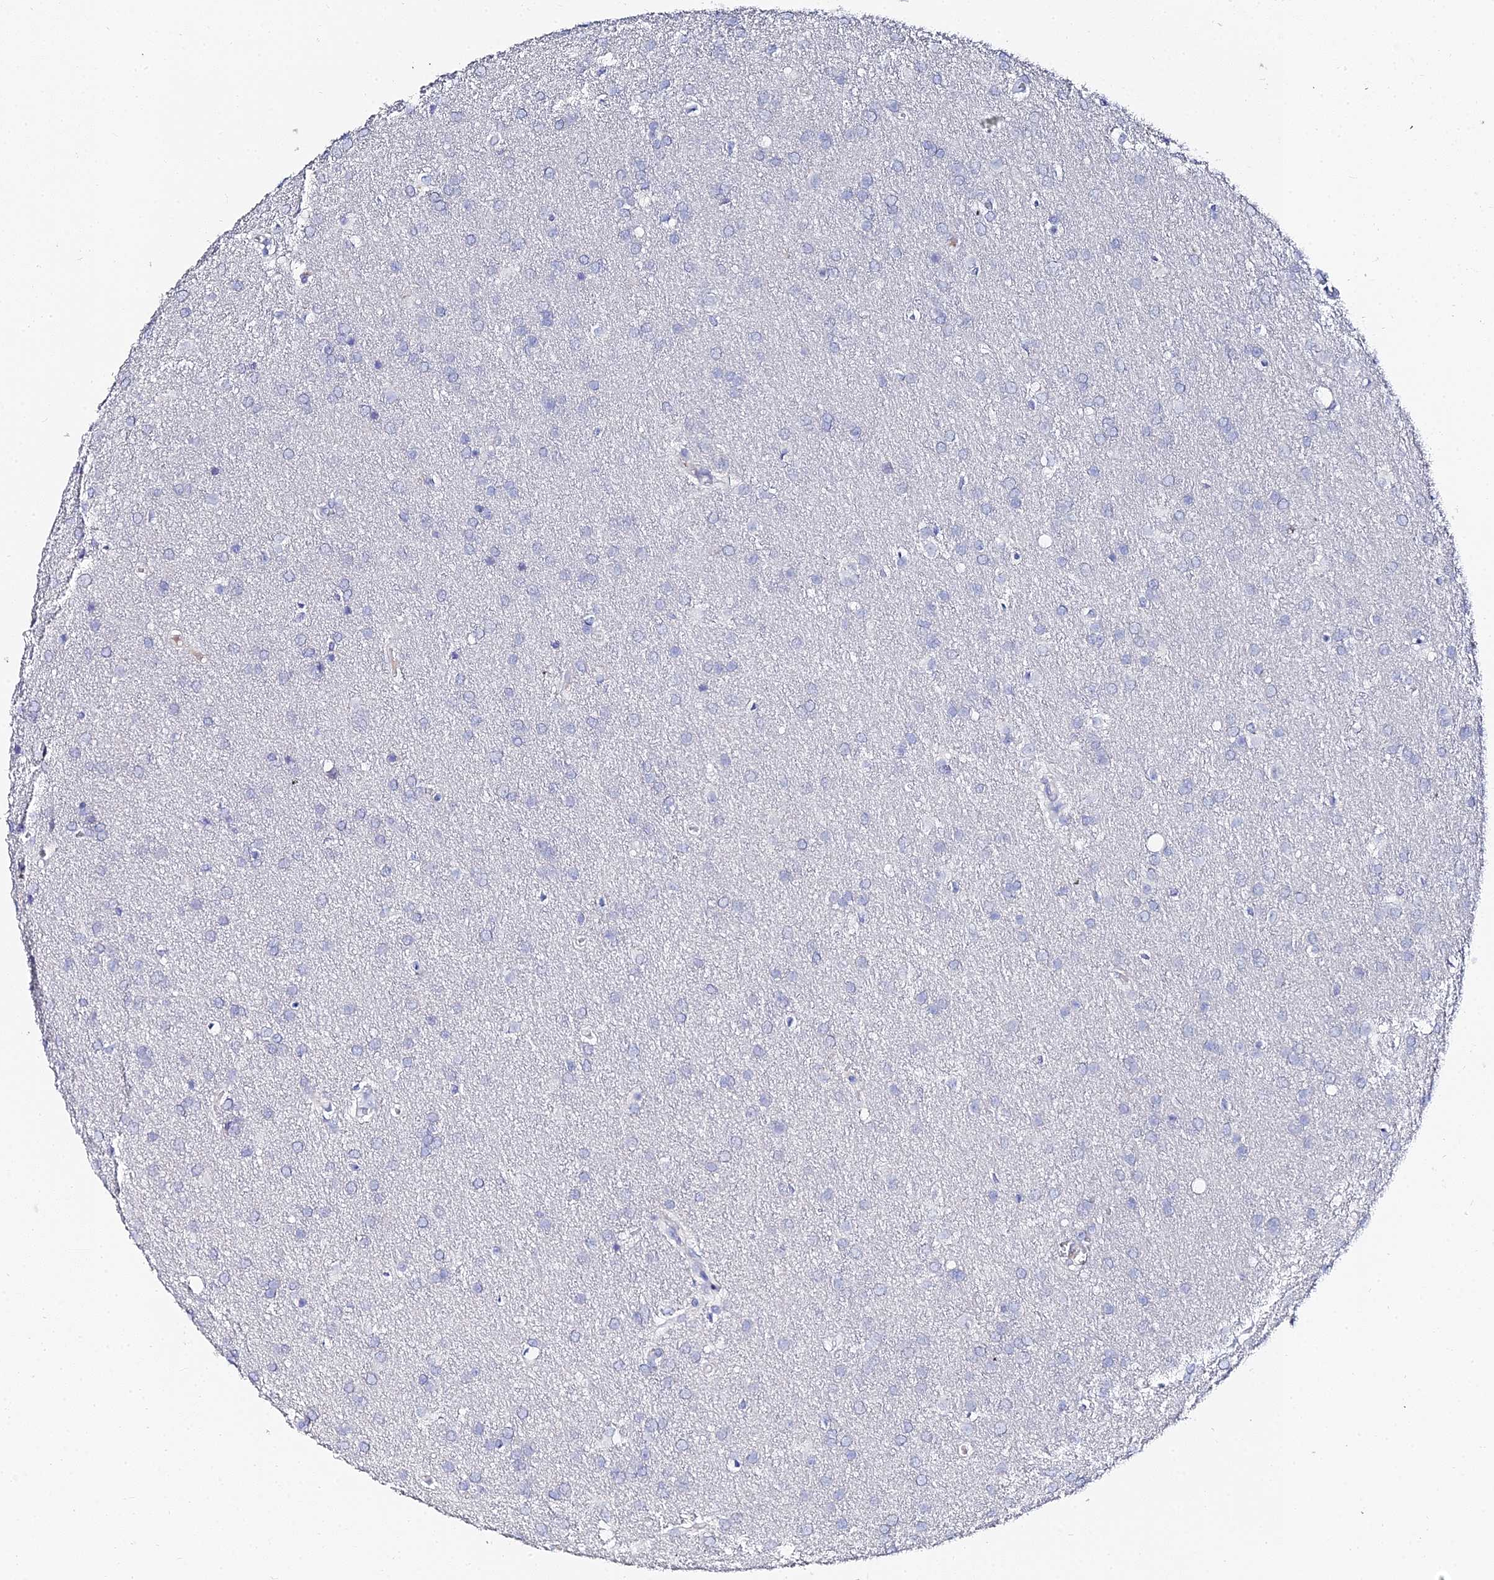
{"staining": {"intensity": "negative", "quantity": "none", "location": "none"}, "tissue": "glioma", "cell_type": "Tumor cells", "image_type": "cancer", "snomed": [{"axis": "morphology", "description": "Glioma, malignant, Low grade"}, {"axis": "topography", "description": "Brain"}], "caption": "Glioma was stained to show a protein in brown. There is no significant positivity in tumor cells. (Stains: DAB (3,3'-diaminobenzidine) IHC with hematoxylin counter stain, Microscopy: brightfield microscopy at high magnification).", "gene": "KRT17", "patient": {"sex": "female", "age": 32}}